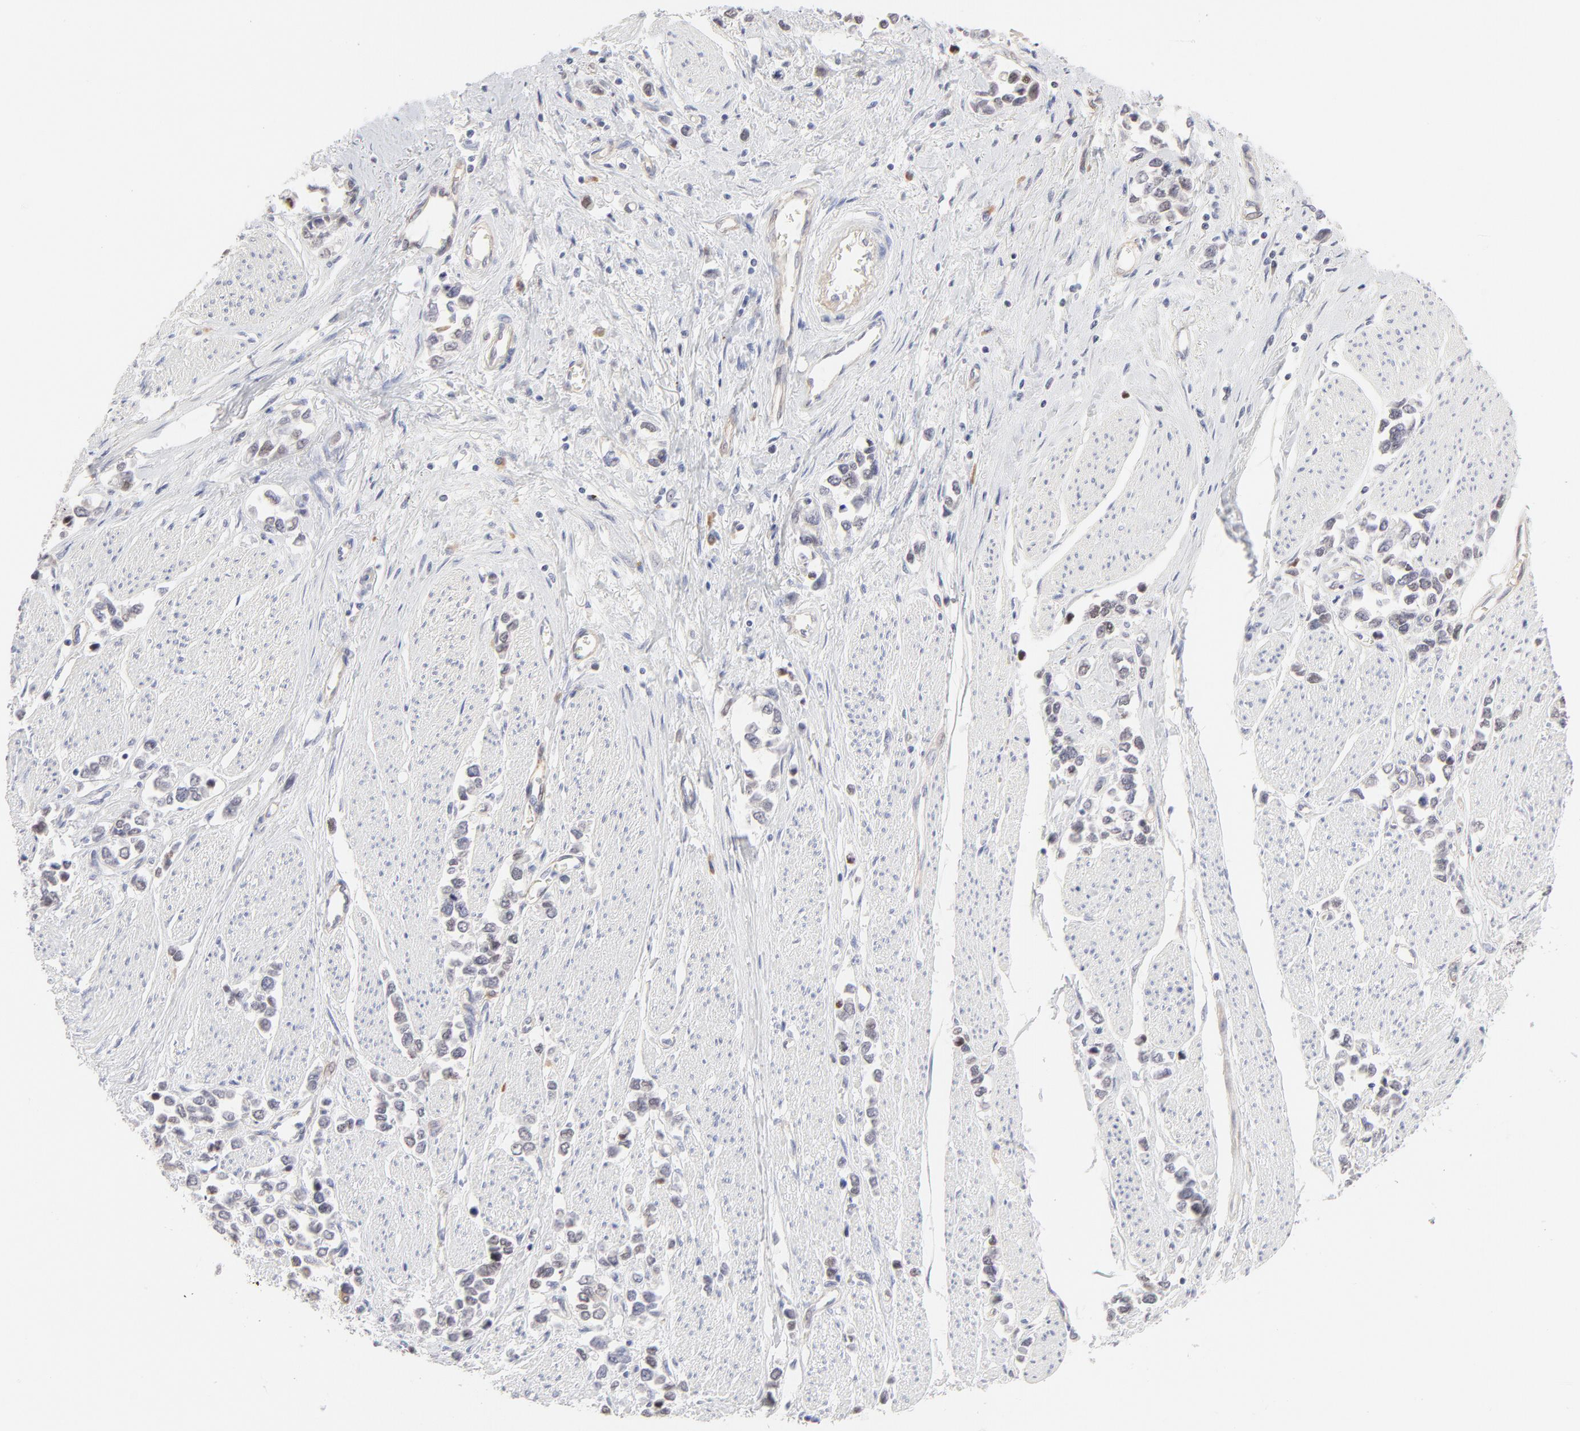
{"staining": {"intensity": "weak", "quantity": "25%-75%", "location": "nuclear"}, "tissue": "stomach cancer", "cell_type": "Tumor cells", "image_type": "cancer", "snomed": [{"axis": "morphology", "description": "Adenocarcinoma, NOS"}, {"axis": "topography", "description": "Stomach, upper"}], "caption": "Immunohistochemistry photomicrograph of neoplastic tissue: human adenocarcinoma (stomach) stained using IHC reveals low levels of weak protein expression localized specifically in the nuclear of tumor cells, appearing as a nuclear brown color.", "gene": "ELF3", "patient": {"sex": "male", "age": 76}}